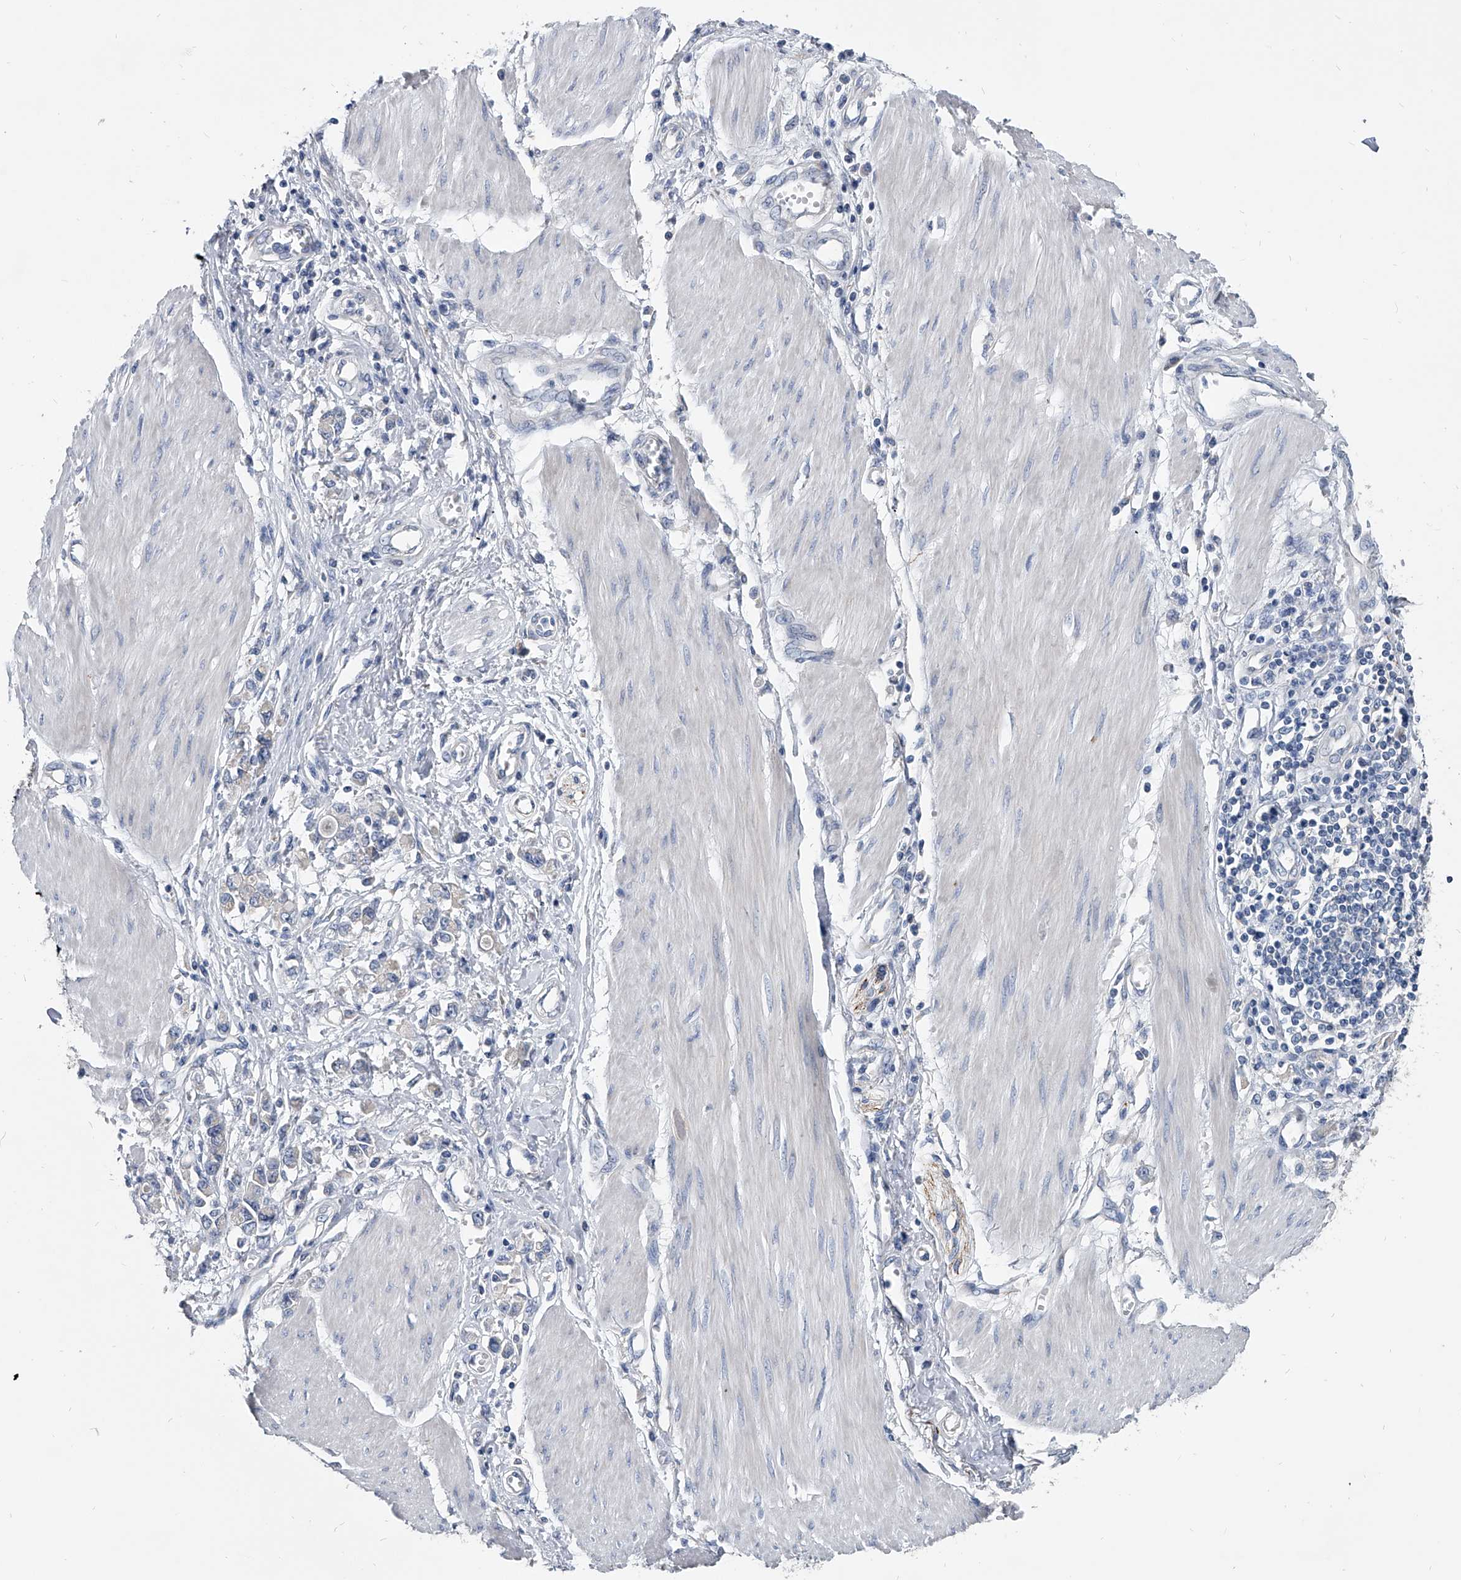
{"staining": {"intensity": "negative", "quantity": "none", "location": "none"}, "tissue": "stomach cancer", "cell_type": "Tumor cells", "image_type": "cancer", "snomed": [{"axis": "morphology", "description": "Adenocarcinoma, NOS"}, {"axis": "topography", "description": "Stomach"}], "caption": "DAB immunohistochemical staining of adenocarcinoma (stomach) reveals no significant positivity in tumor cells.", "gene": "SPP1", "patient": {"sex": "female", "age": 76}}